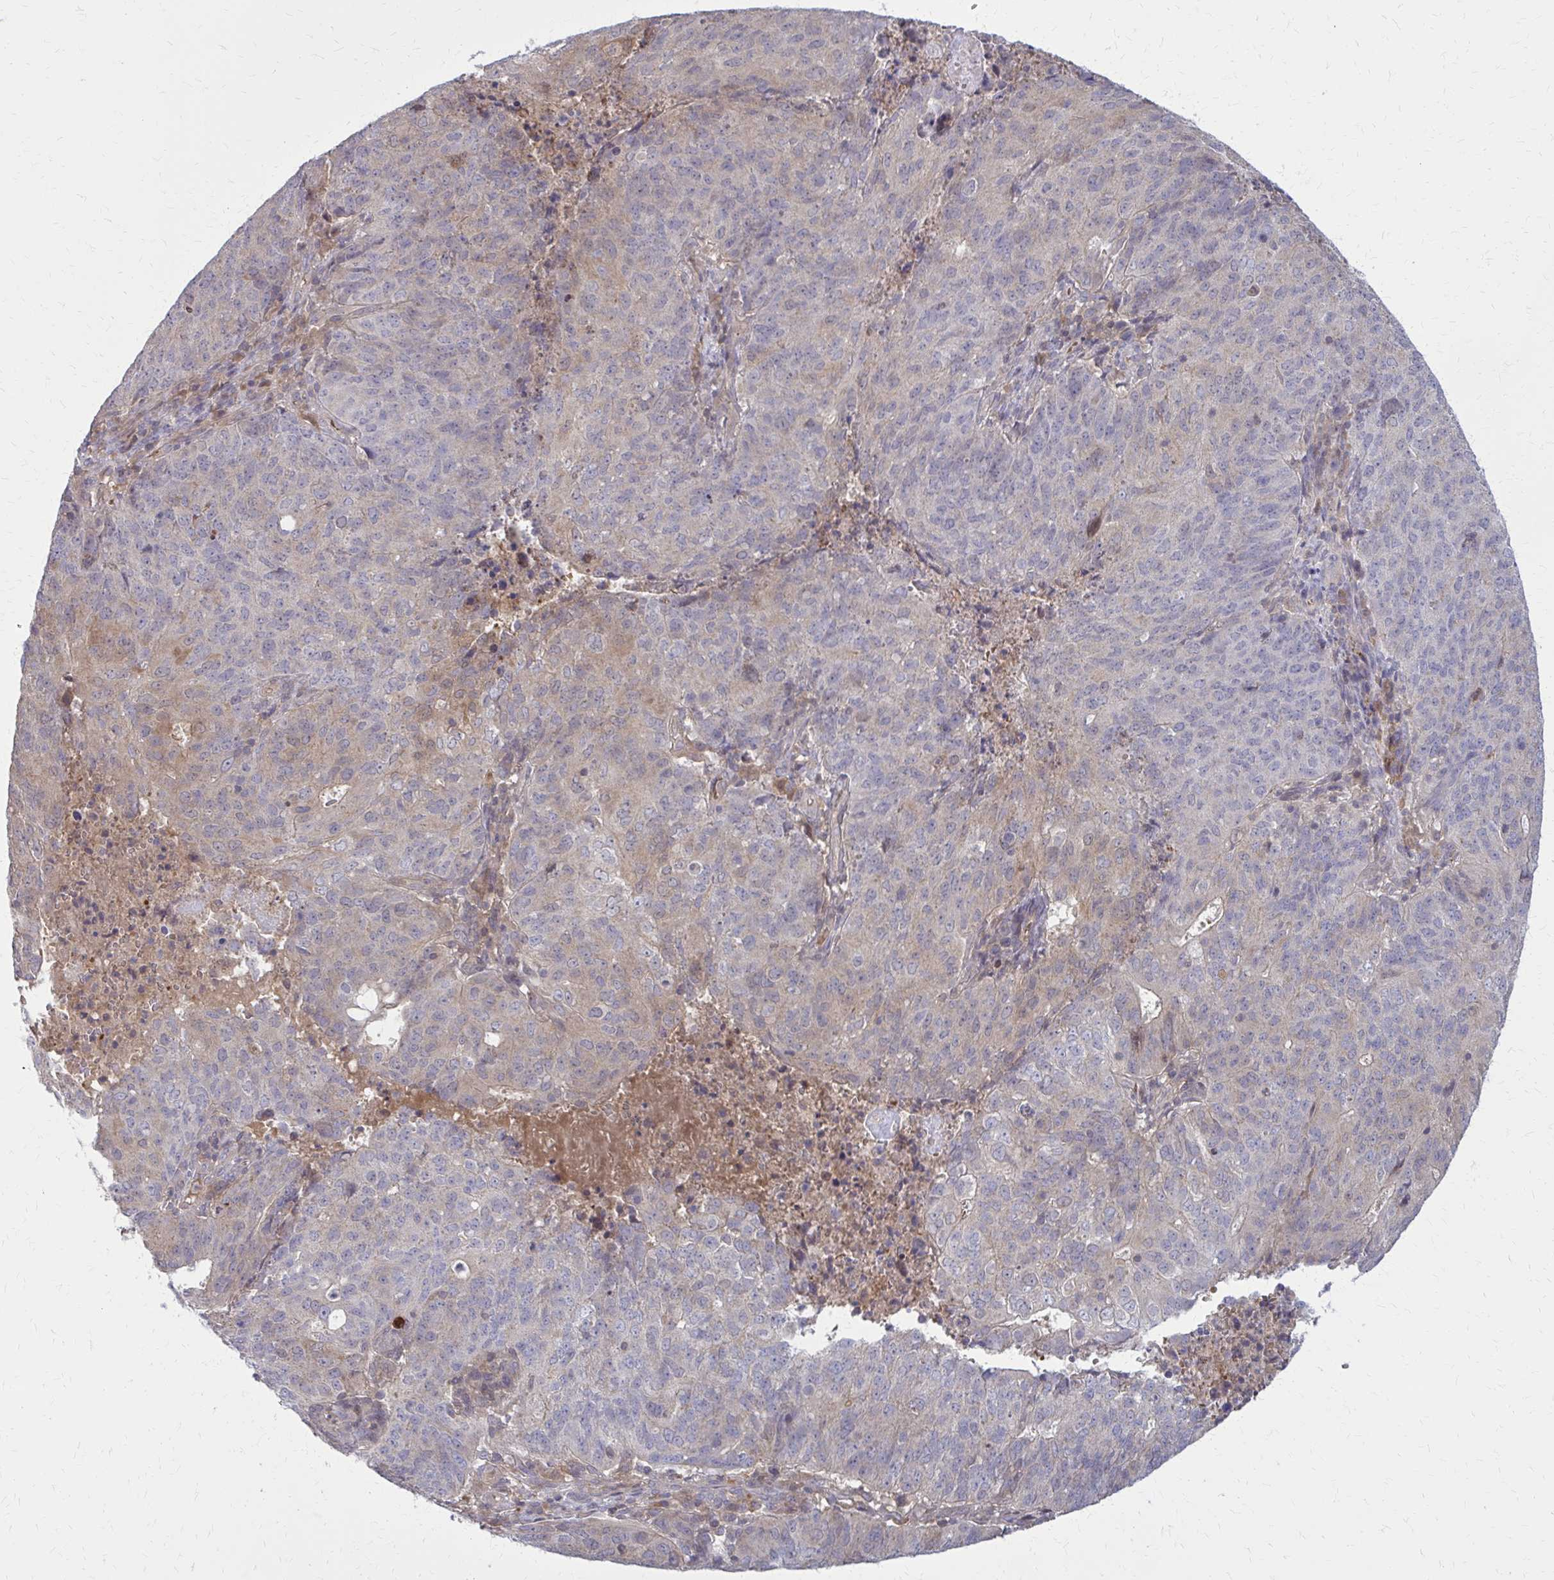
{"staining": {"intensity": "negative", "quantity": "none", "location": "none"}, "tissue": "endometrial cancer", "cell_type": "Tumor cells", "image_type": "cancer", "snomed": [{"axis": "morphology", "description": "Adenocarcinoma, NOS"}, {"axis": "topography", "description": "Endometrium"}], "caption": "Adenocarcinoma (endometrial) stained for a protein using immunohistochemistry reveals no positivity tumor cells.", "gene": "DBI", "patient": {"sex": "female", "age": 82}}